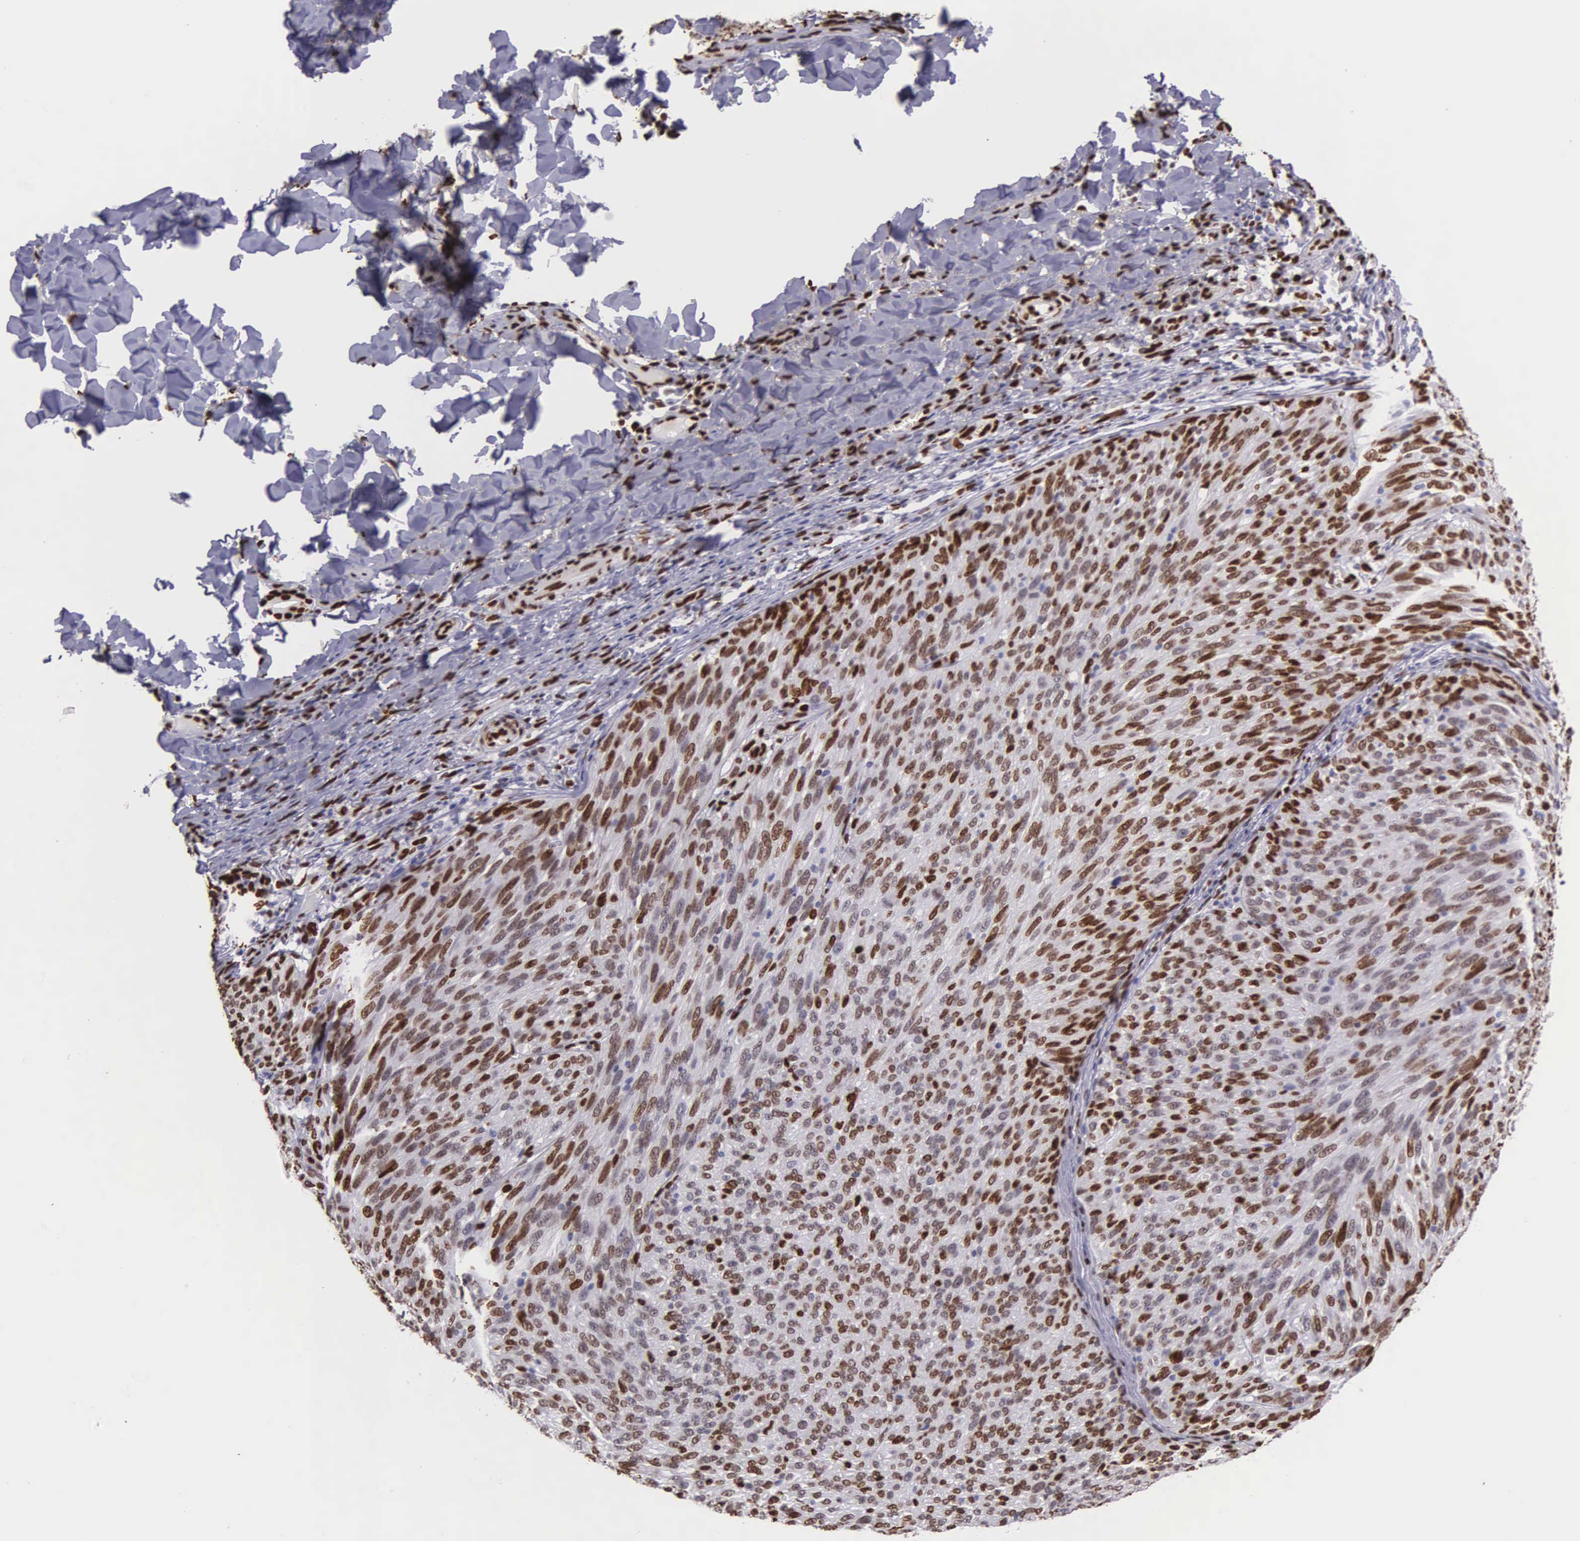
{"staining": {"intensity": "strong", "quantity": ">75%", "location": "nuclear"}, "tissue": "melanoma", "cell_type": "Tumor cells", "image_type": "cancer", "snomed": [{"axis": "morphology", "description": "Malignant melanoma, NOS"}, {"axis": "topography", "description": "Skin"}], "caption": "This photomicrograph exhibits melanoma stained with immunohistochemistry (IHC) to label a protein in brown. The nuclear of tumor cells show strong positivity for the protein. Nuclei are counter-stained blue.", "gene": "H1-0", "patient": {"sex": "male", "age": 76}}